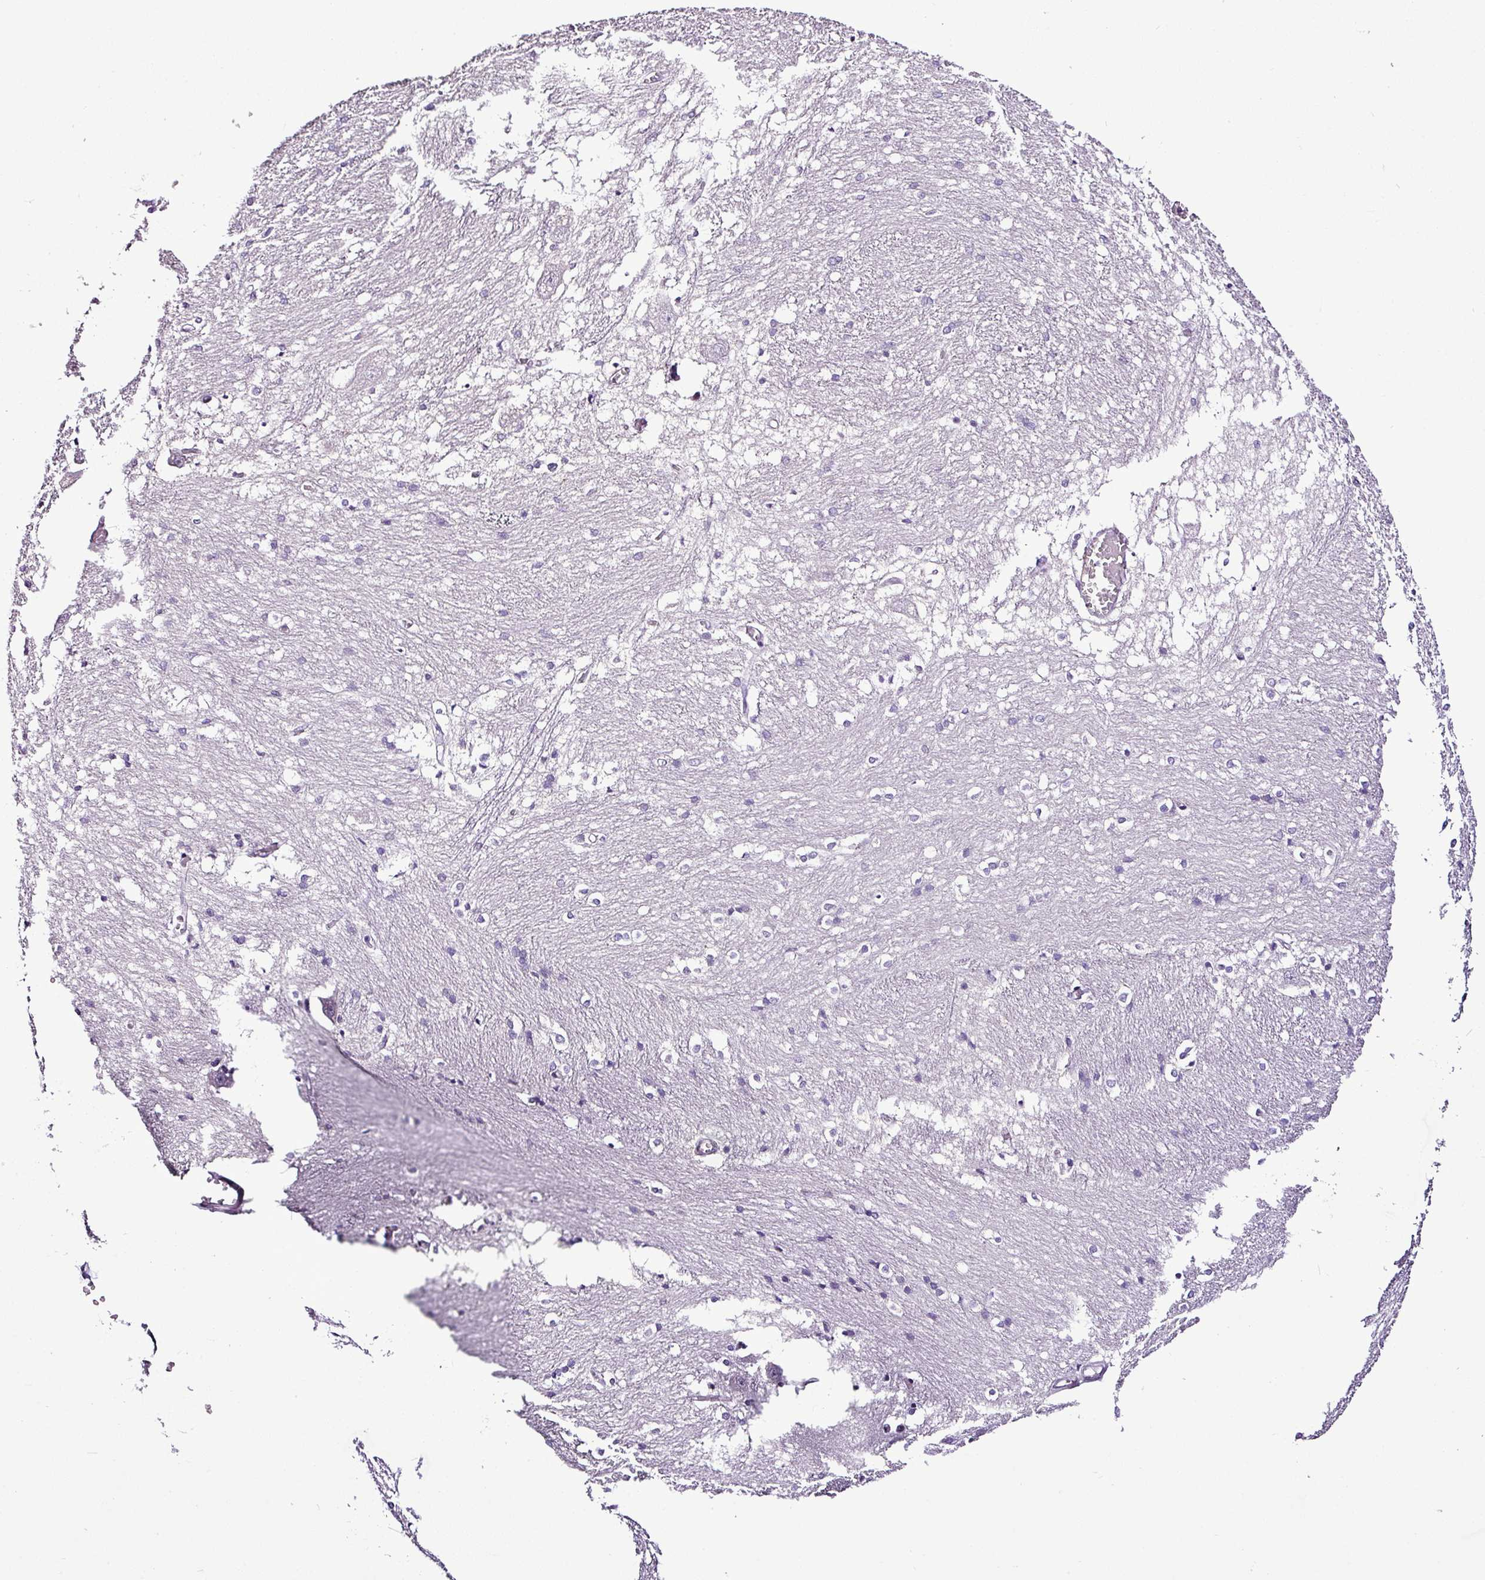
{"staining": {"intensity": "negative", "quantity": "none", "location": "none"}, "tissue": "caudate", "cell_type": "Glial cells", "image_type": "normal", "snomed": [{"axis": "morphology", "description": "Normal tissue, NOS"}, {"axis": "topography", "description": "Lateral ventricle wall"}], "caption": "DAB immunohistochemical staining of normal caudate exhibits no significant expression in glial cells. (DAB immunohistochemistry (IHC), high magnification).", "gene": "ESR1", "patient": {"sex": "male", "age": 37}}